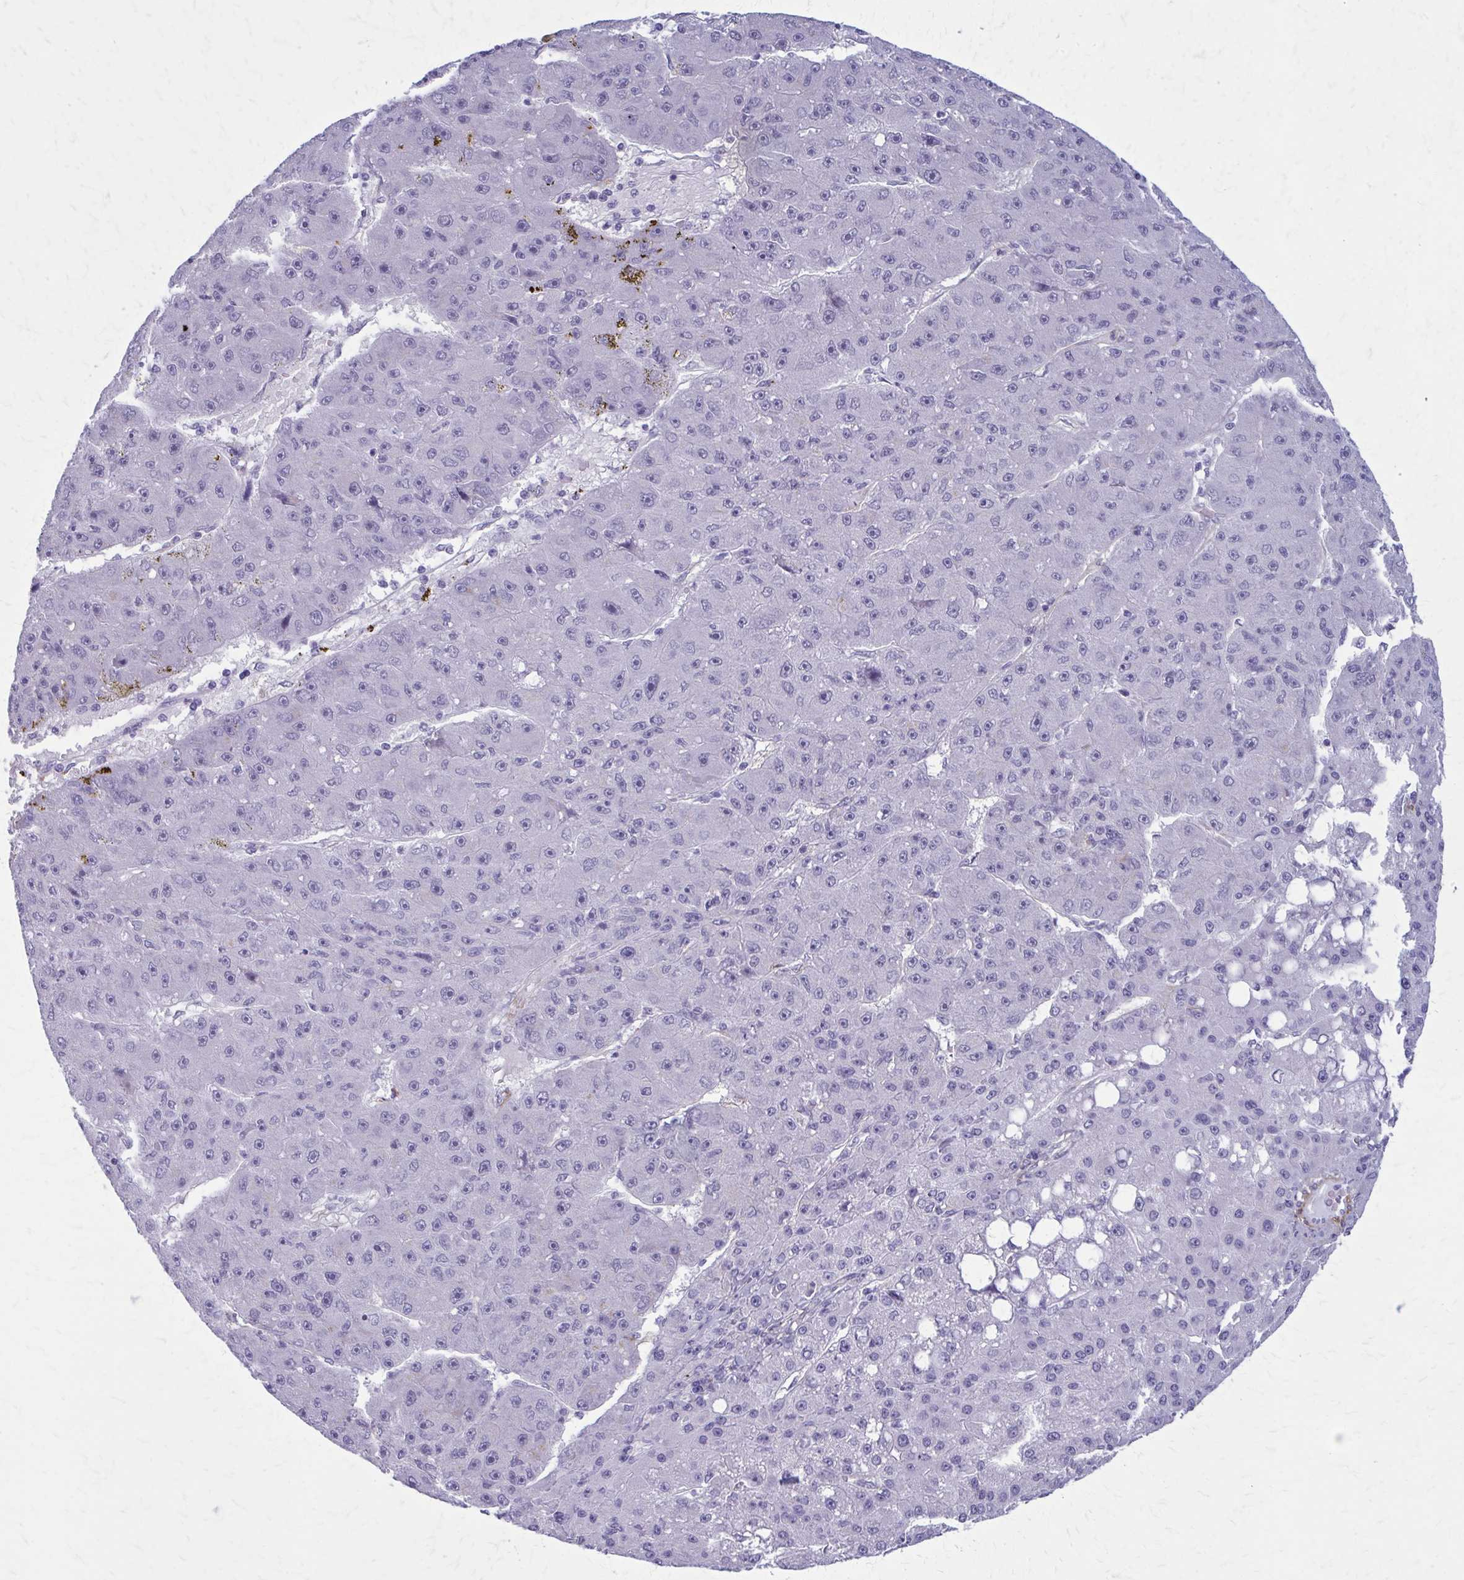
{"staining": {"intensity": "negative", "quantity": "none", "location": "none"}, "tissue": "liver cancer", "cell_type": "Tumor cells", "image_type": "cancer", "snomed": [{"axis": "morphology", "description": "Carcinoma, Hepatocellular, NOS"}, {"axis": "topography", "description": "Liver"}], "caption": "IHC photomicrograph of liver hepatocellular carcinoma stained for a protein (brown), which demonstrates no staining in tumor cells.", "gene": "AKAP12", "patient": {"sex": "male", "age": 67}}